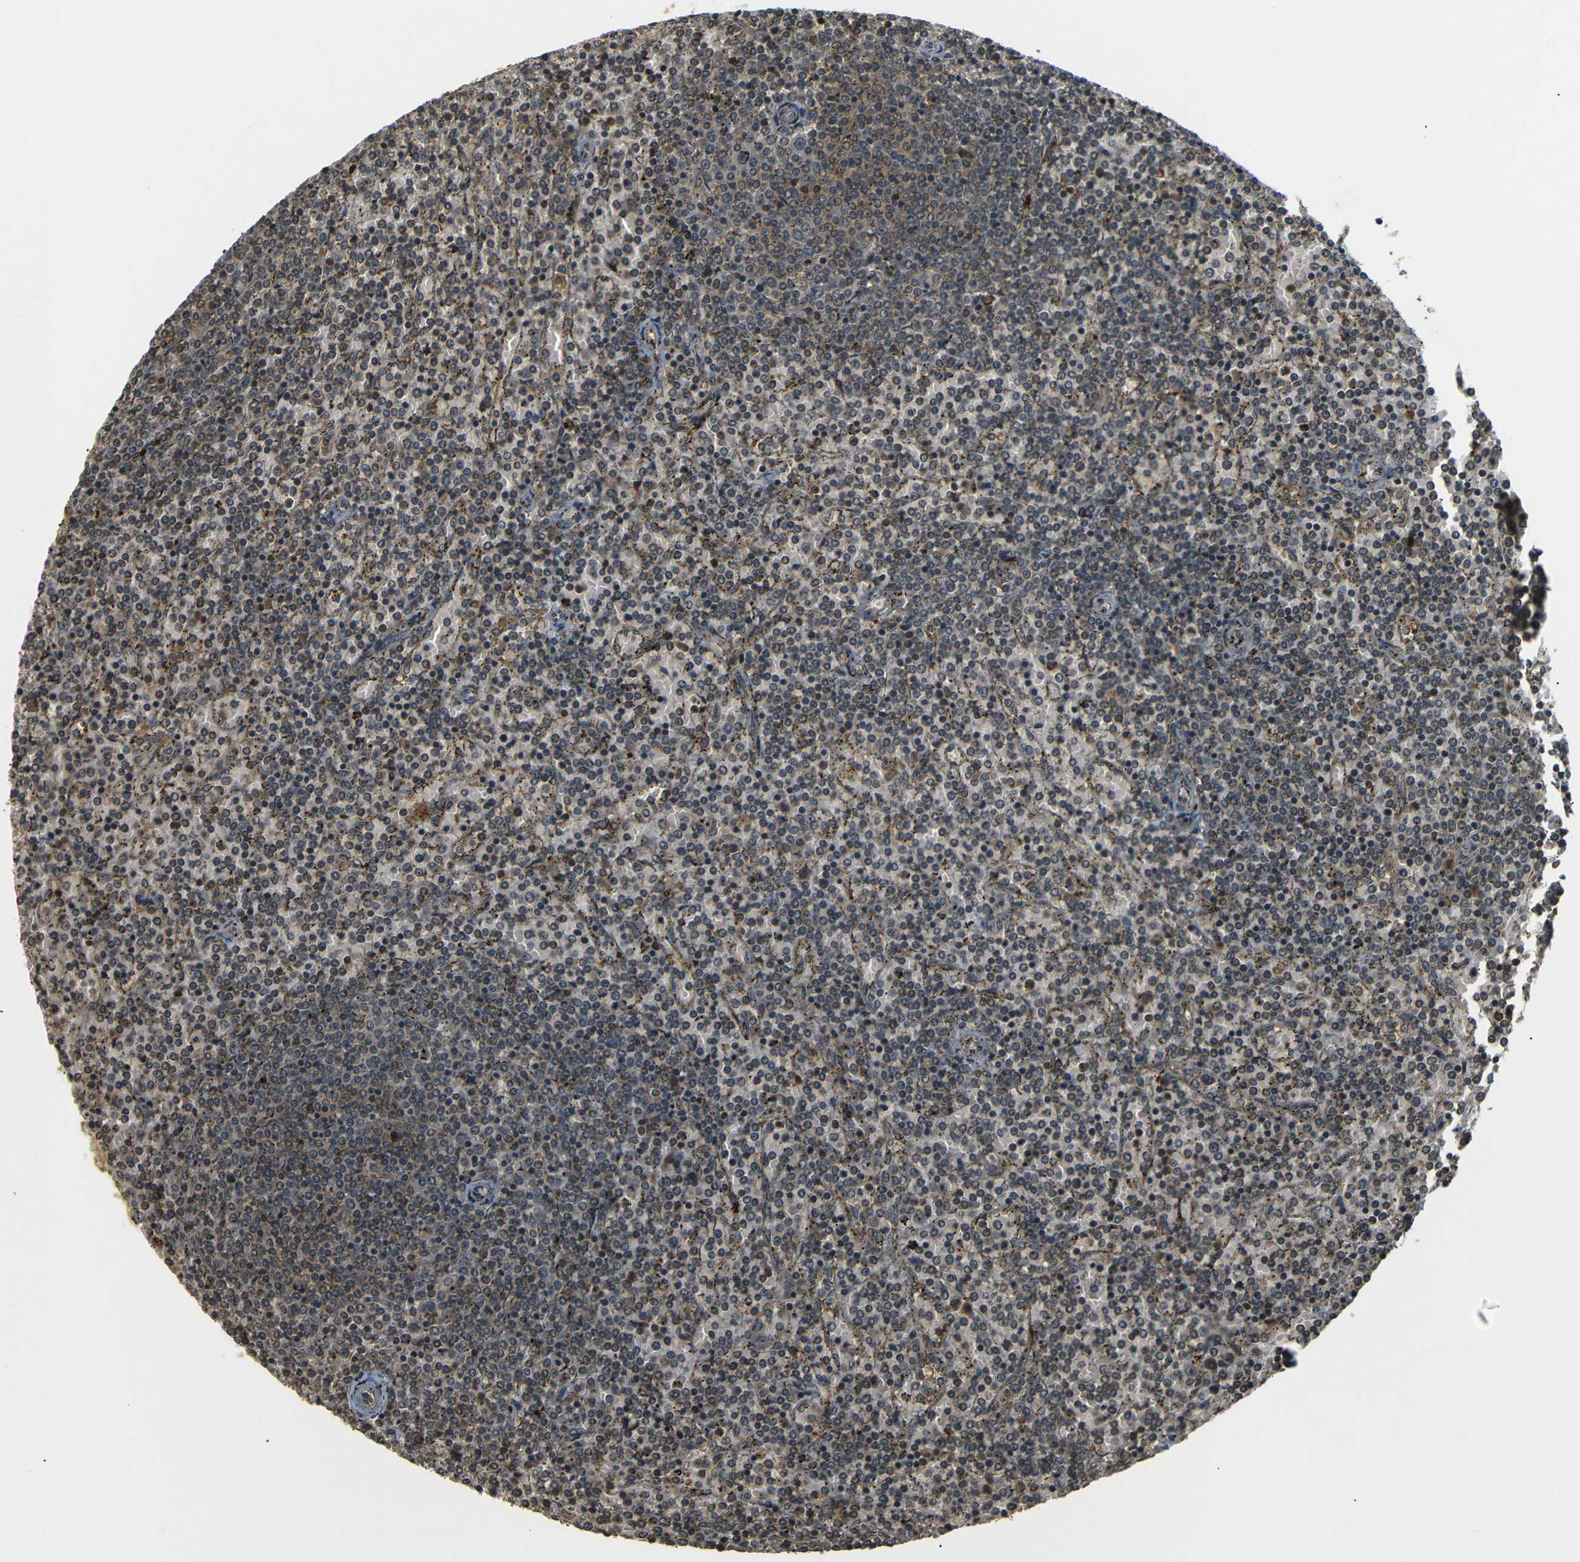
{"staining": {"intensity": "weak", "quantity": "25%-75%", "location": "cytoplasmic/membranous"}, "tissue": "lymphoma", "cell_type": "Tumor cells", "image_type": "cancer", "snomed": [{"axis": "morphology", "description": "Malignant lymphoma, non-Hodgkin's type, Low grade"}, {"axis": "topography", "description": "Spleen"}], "caption": "Protein expression analysis of lymphoma reveals weak cytoplasmic/membranous expression in approximately 25%-75% of tumor cells. (Stains: DAB in brown, nuclei in blue, Microscopy: brightfield microscopy at high magnification).", "gene": "TANK", "patient": {"sex": "female", "age": 77}}